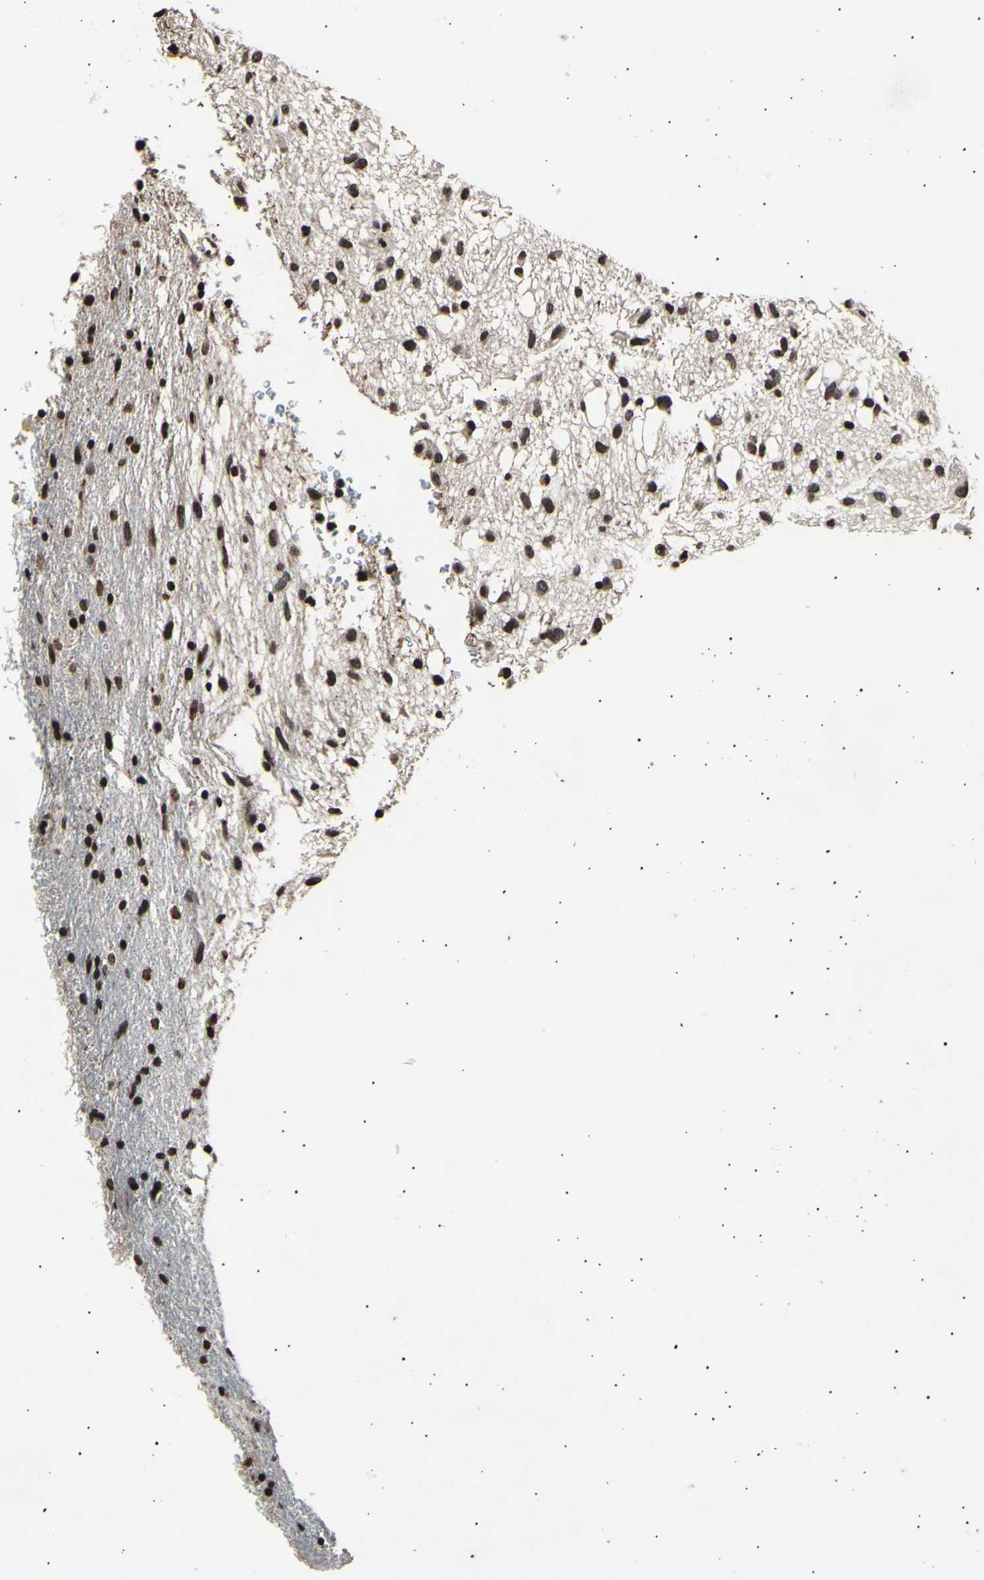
{"staining": {"intensity": "moderate", "quantity": ">75%", "location": "nuclear"}, "tissue": "glioma", "cell_type": "Tumor cells", "image_type": "cancer", "snomed": [{"axis": "morphology", "description": "Glioma, malignant, Low grade"}, {"axis": "topography", "description": "Brain"}], "caption": "Human malignant low-grade glioma stained with a protein marker demonstrates moderate staining in tumor cells.", "gene": "ANAPC7", "patient": {"sex": "male", "age": 77}}